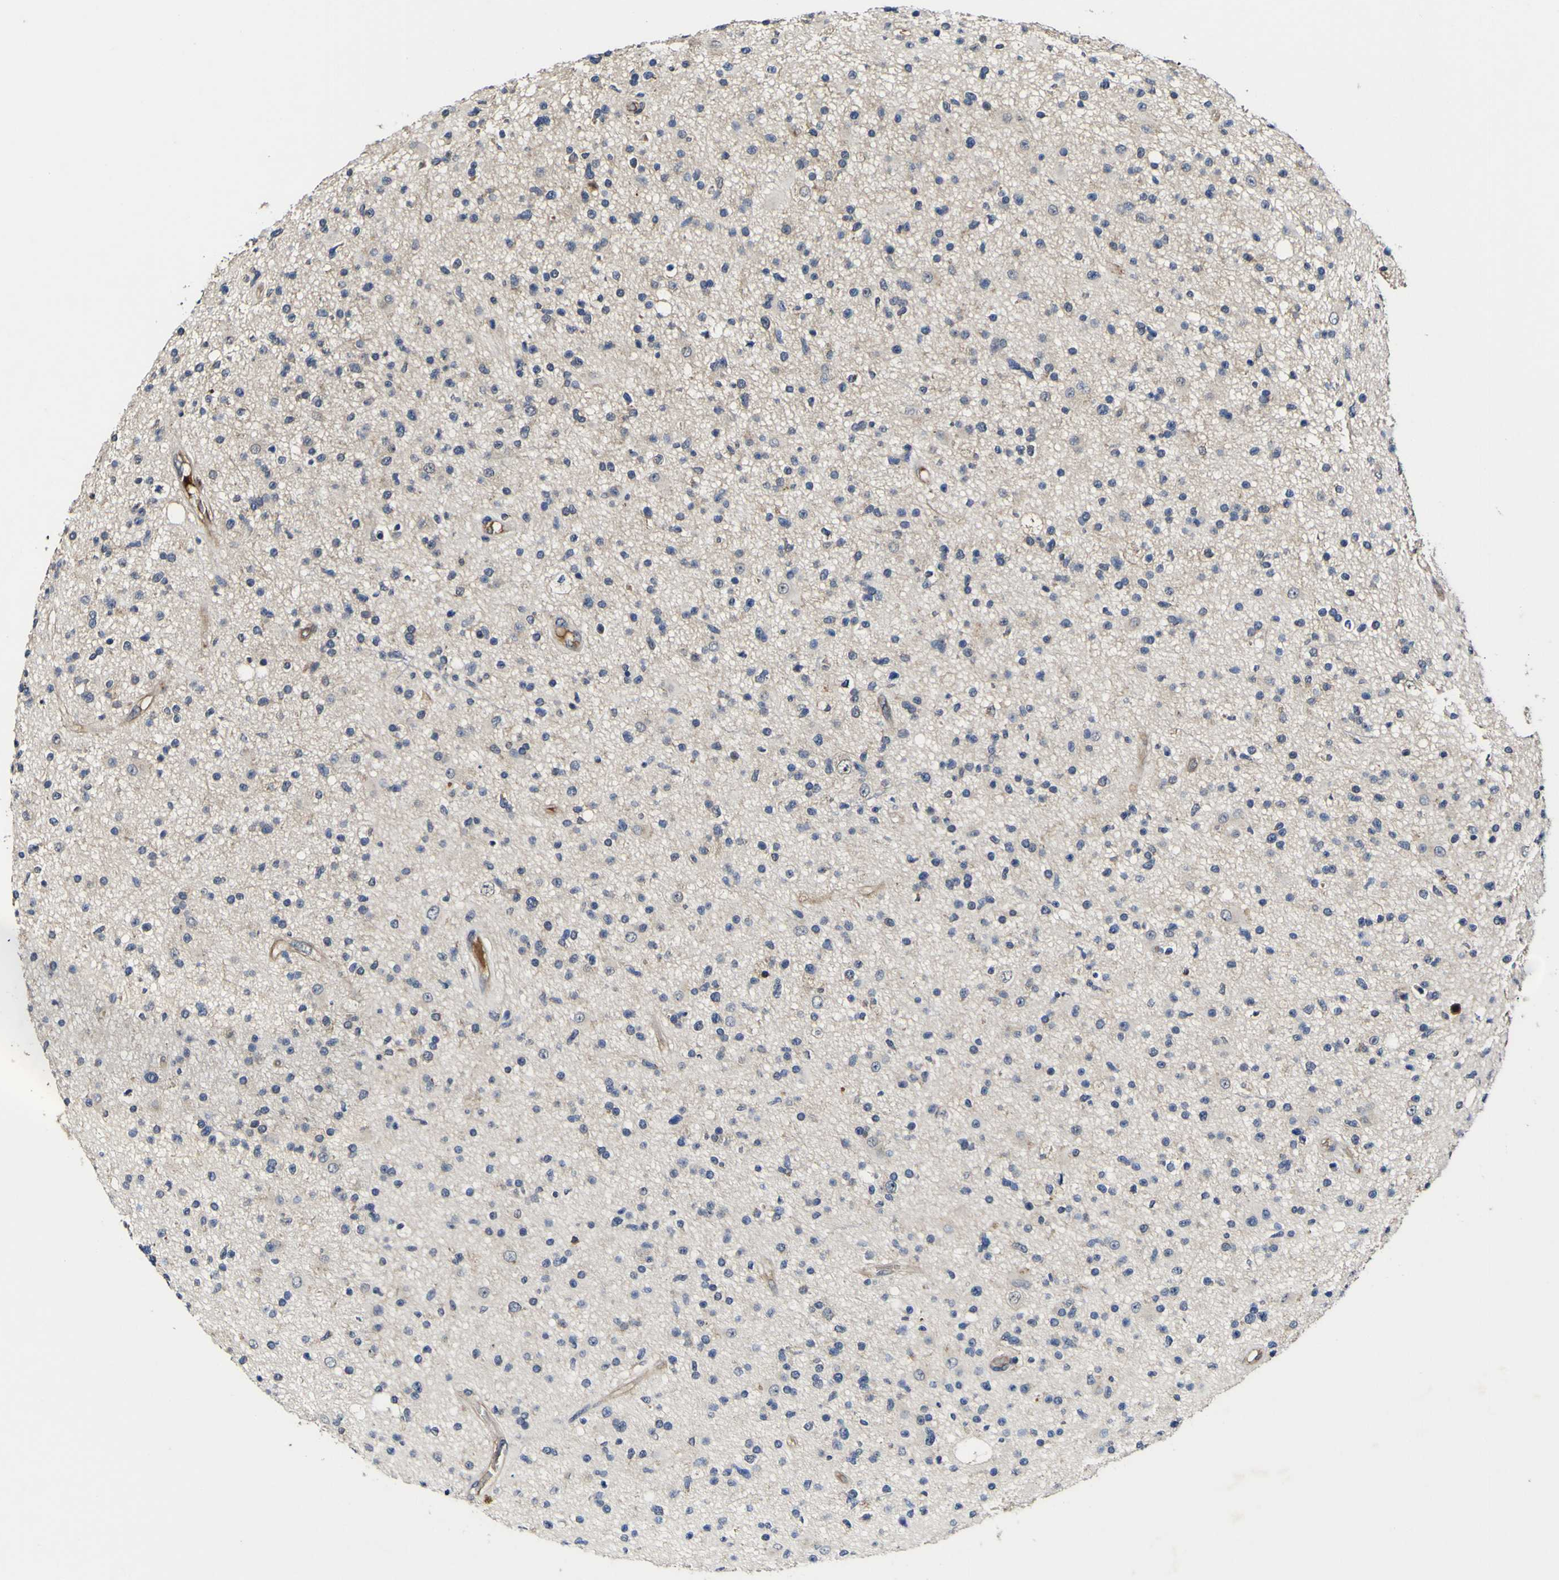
{"staining": {"intensity": "negative", "quantity": "none", "location": "none"}, "tissue": "glioma", "cell_type": "Tumor cells", "image_type": "cancer", "snomed": [{"axis": "morphology", "description": "Glioma, malignant, High grade"}, {"axis": "topography", "description": "Brain"}], "caption": "Immunohistochemistry image of glioma stained for a protein (brown), which shows no staining in tumor cells.", "gene": "CCL2", "patient": {"sex": "male", "age": 33}}